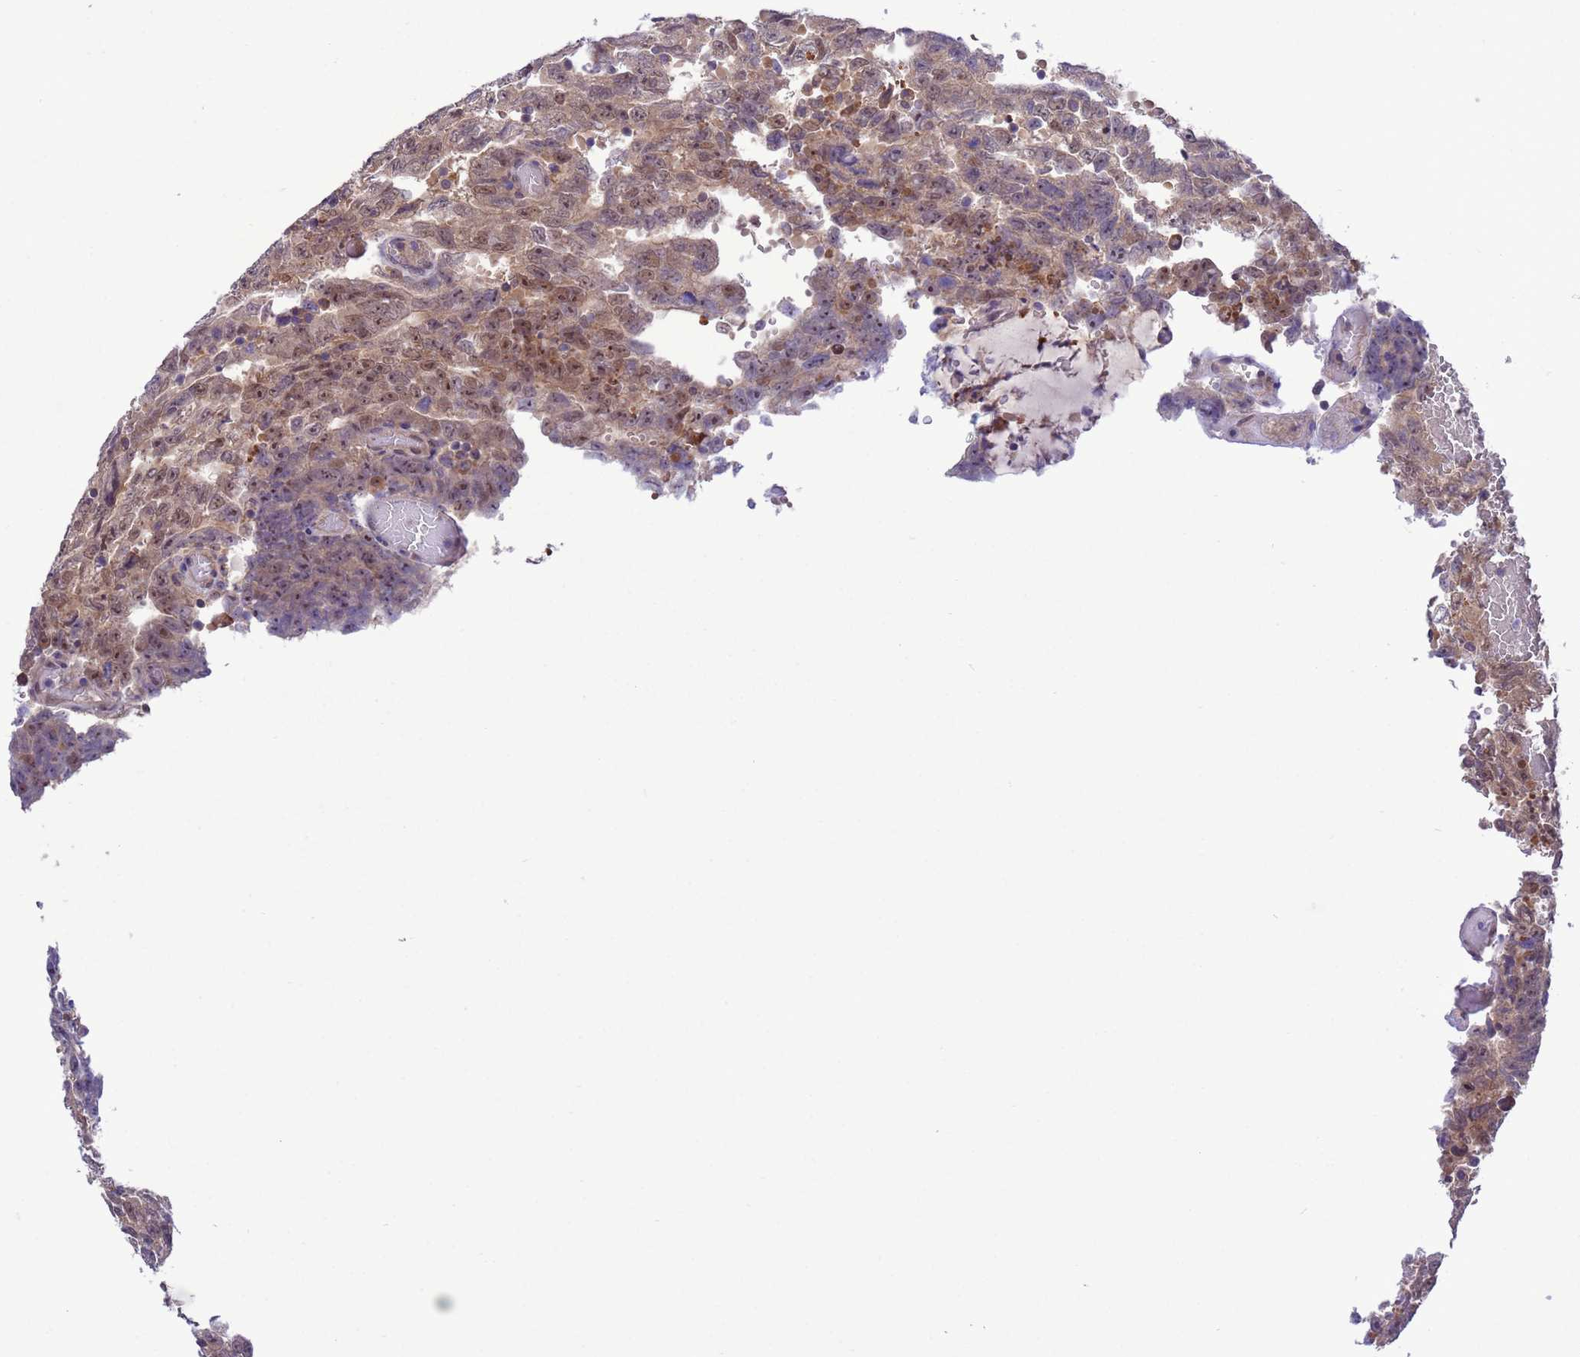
{"staining": {"intensity": "moderate", "quantity": ">75%", "location": "nuclear"}, "tissue": "testis cancer", "cell_type": "Tumor cells", "image_type": "cancer", "snomed": [{"axis": "morphology", "description": "Carcinoma, Embryonal, NOS"}, {"axis": "topography", "description": "Testis"}], "caption": "Immunohistochemistry (IHC) (DAB) staining of human testis embryonal carcinoma exhibits moderate nuclear protein expression in about >75% of tumor cells.", "gene": "ZNF461", "patient": {"sex": "male", "age": 26}}